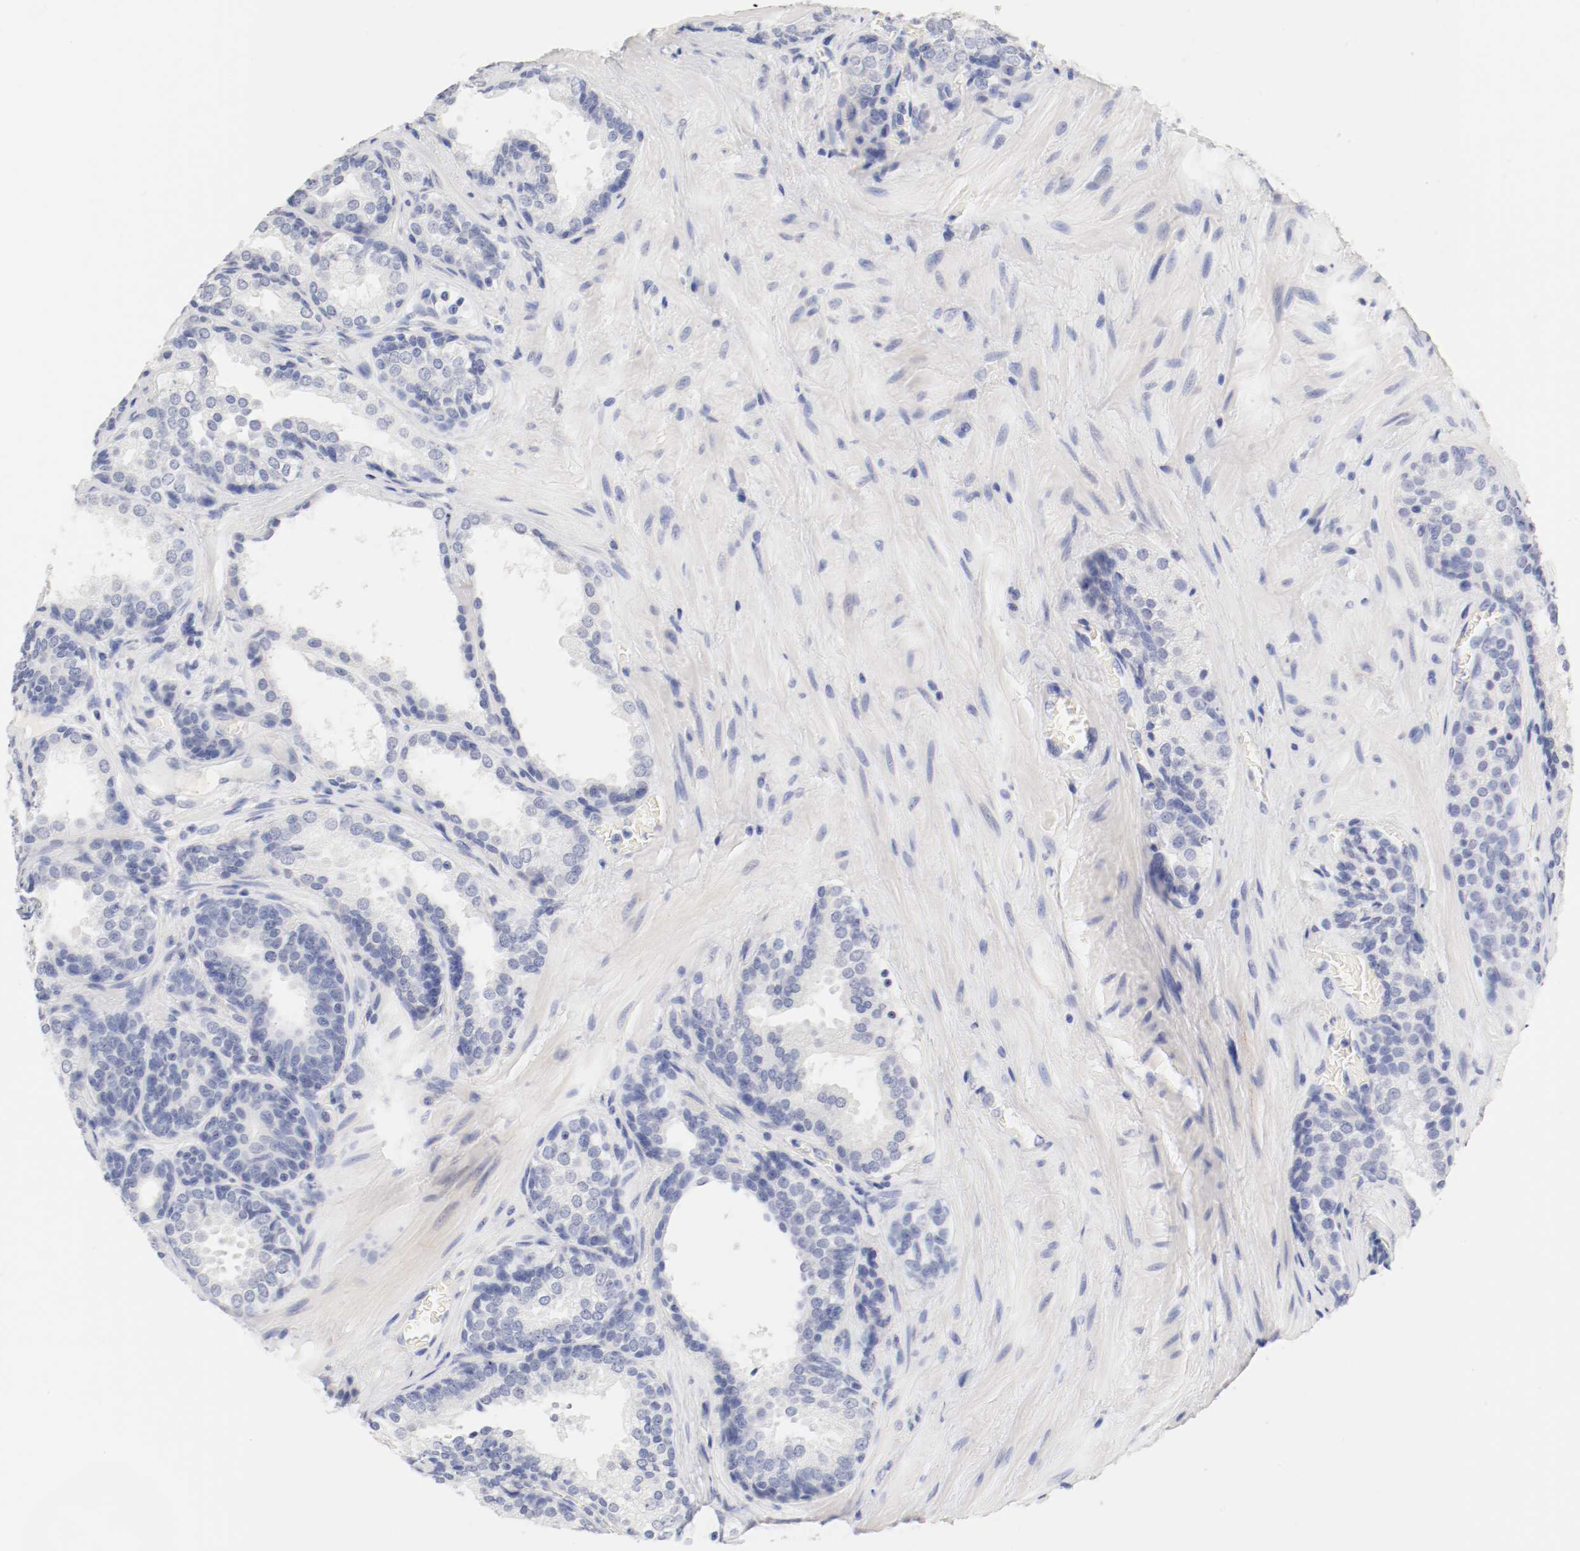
{"staining": {"intensity": "negative", "quantity": "none", "location": "none"}, "tissue": "prostate cancer", "cell_type": "Tumor cells", "image_type": "cancer", "snomed": [{"axis": "morphology", "description": "Adenocarcinoma, High grade"}, {"axis": "topography", "description": "Prostate"}], "caption": "The histopathology image shows no staining of tumor cells in prostate high-grade adenocarcinoma.", "gene": "HOMER1", "patient": {"sex": "male", "age": 70}}